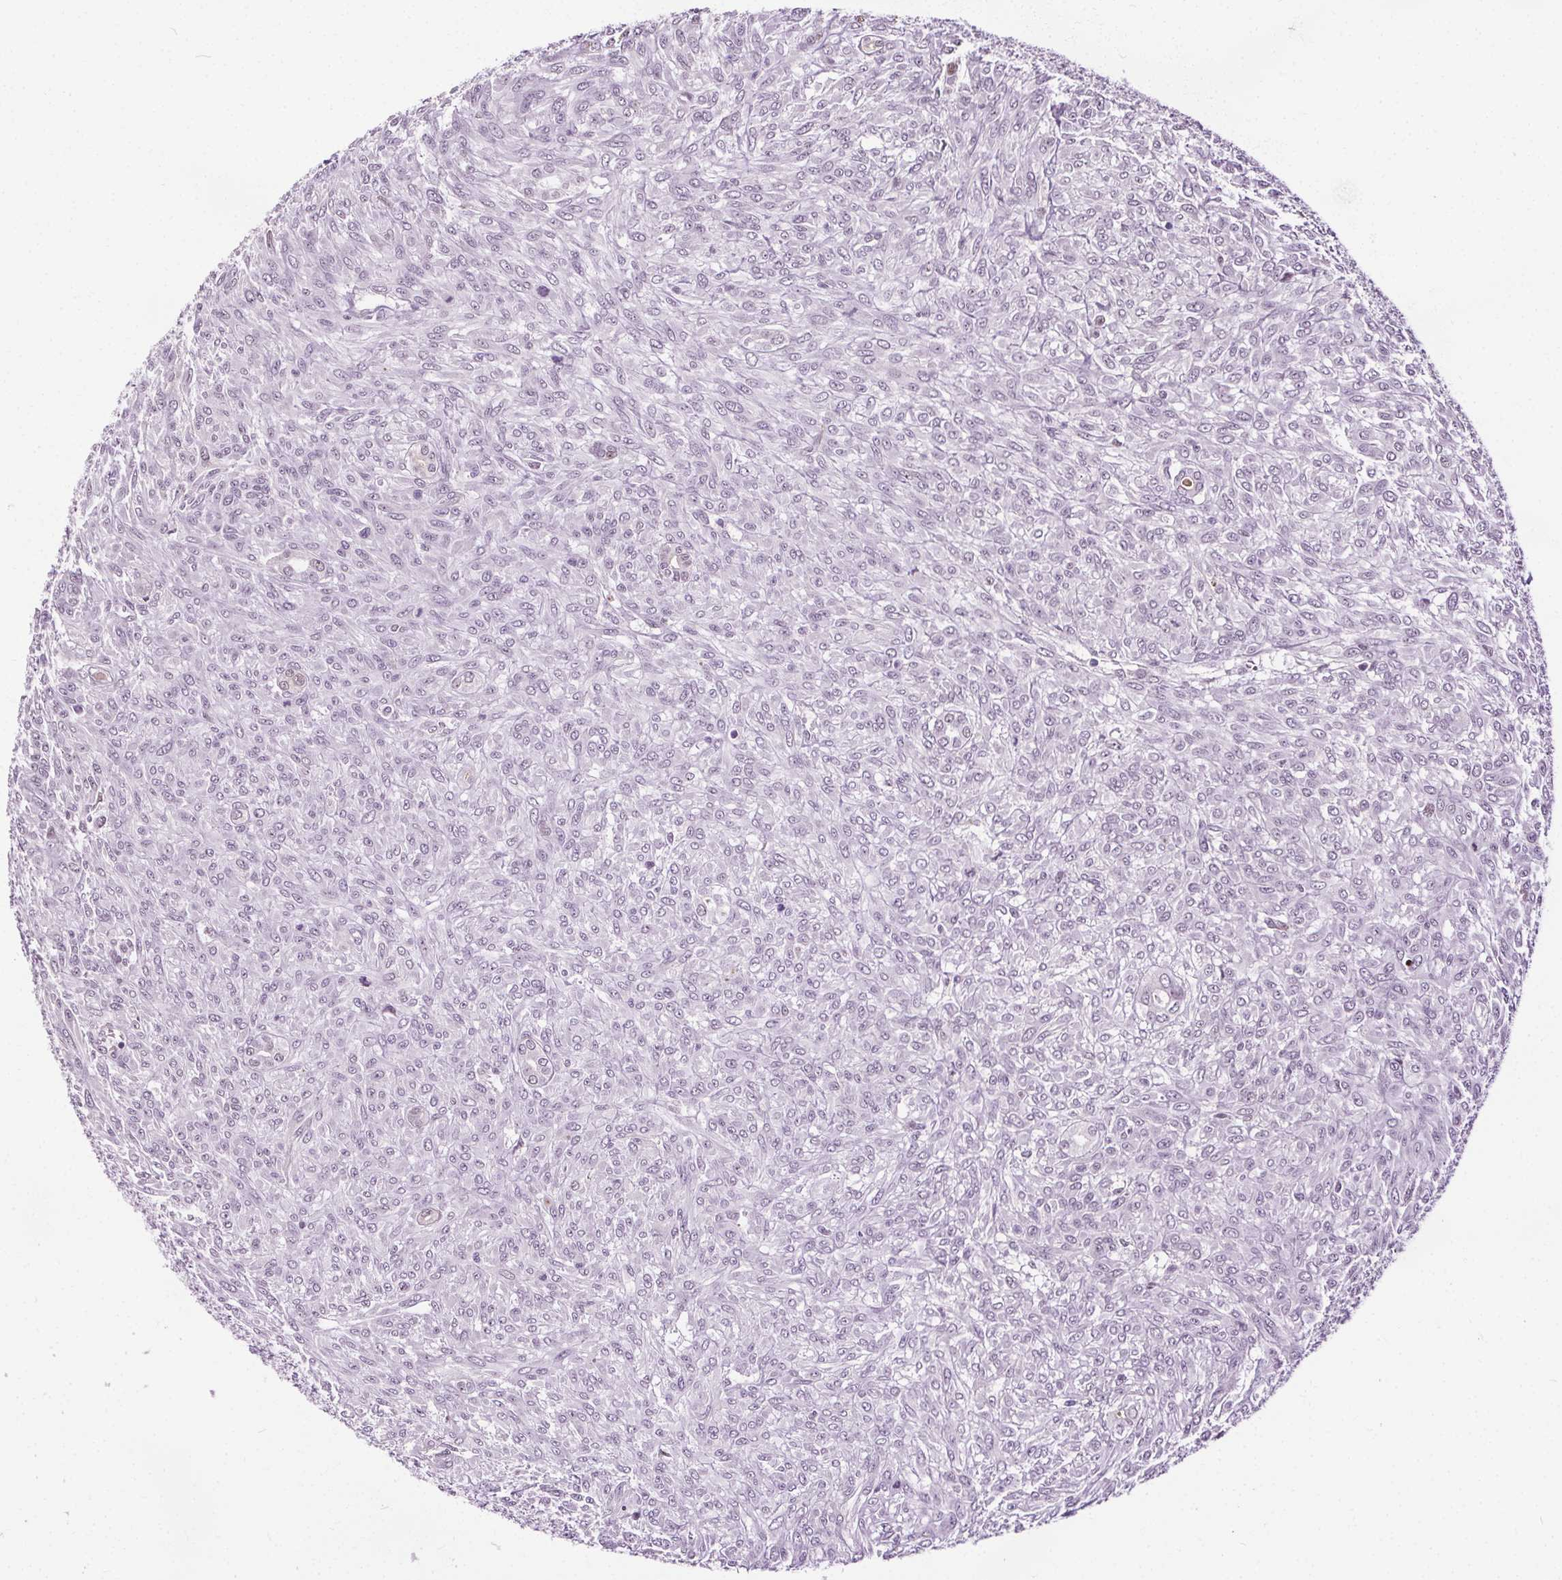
{"staining": {"intensity": "negative", "quantity": "none", "location": "none"}, "tissue": "renal cancer", "cell_type": "Tumor cells", "image_type": "cancer", "snomed": [{"axis": "morphology", "description": "Adenocarcinoma, NOS"}, {"axis": "topography", "description": "Kidney"}], "caption": "High power microscopy image of an immunohistochemistry (IHC) photomicrograph of renal cancer, revealing no significant expression in tumor cells.", "gene": "CEBPA", "patient": {"sex": "male", "age": 58}}